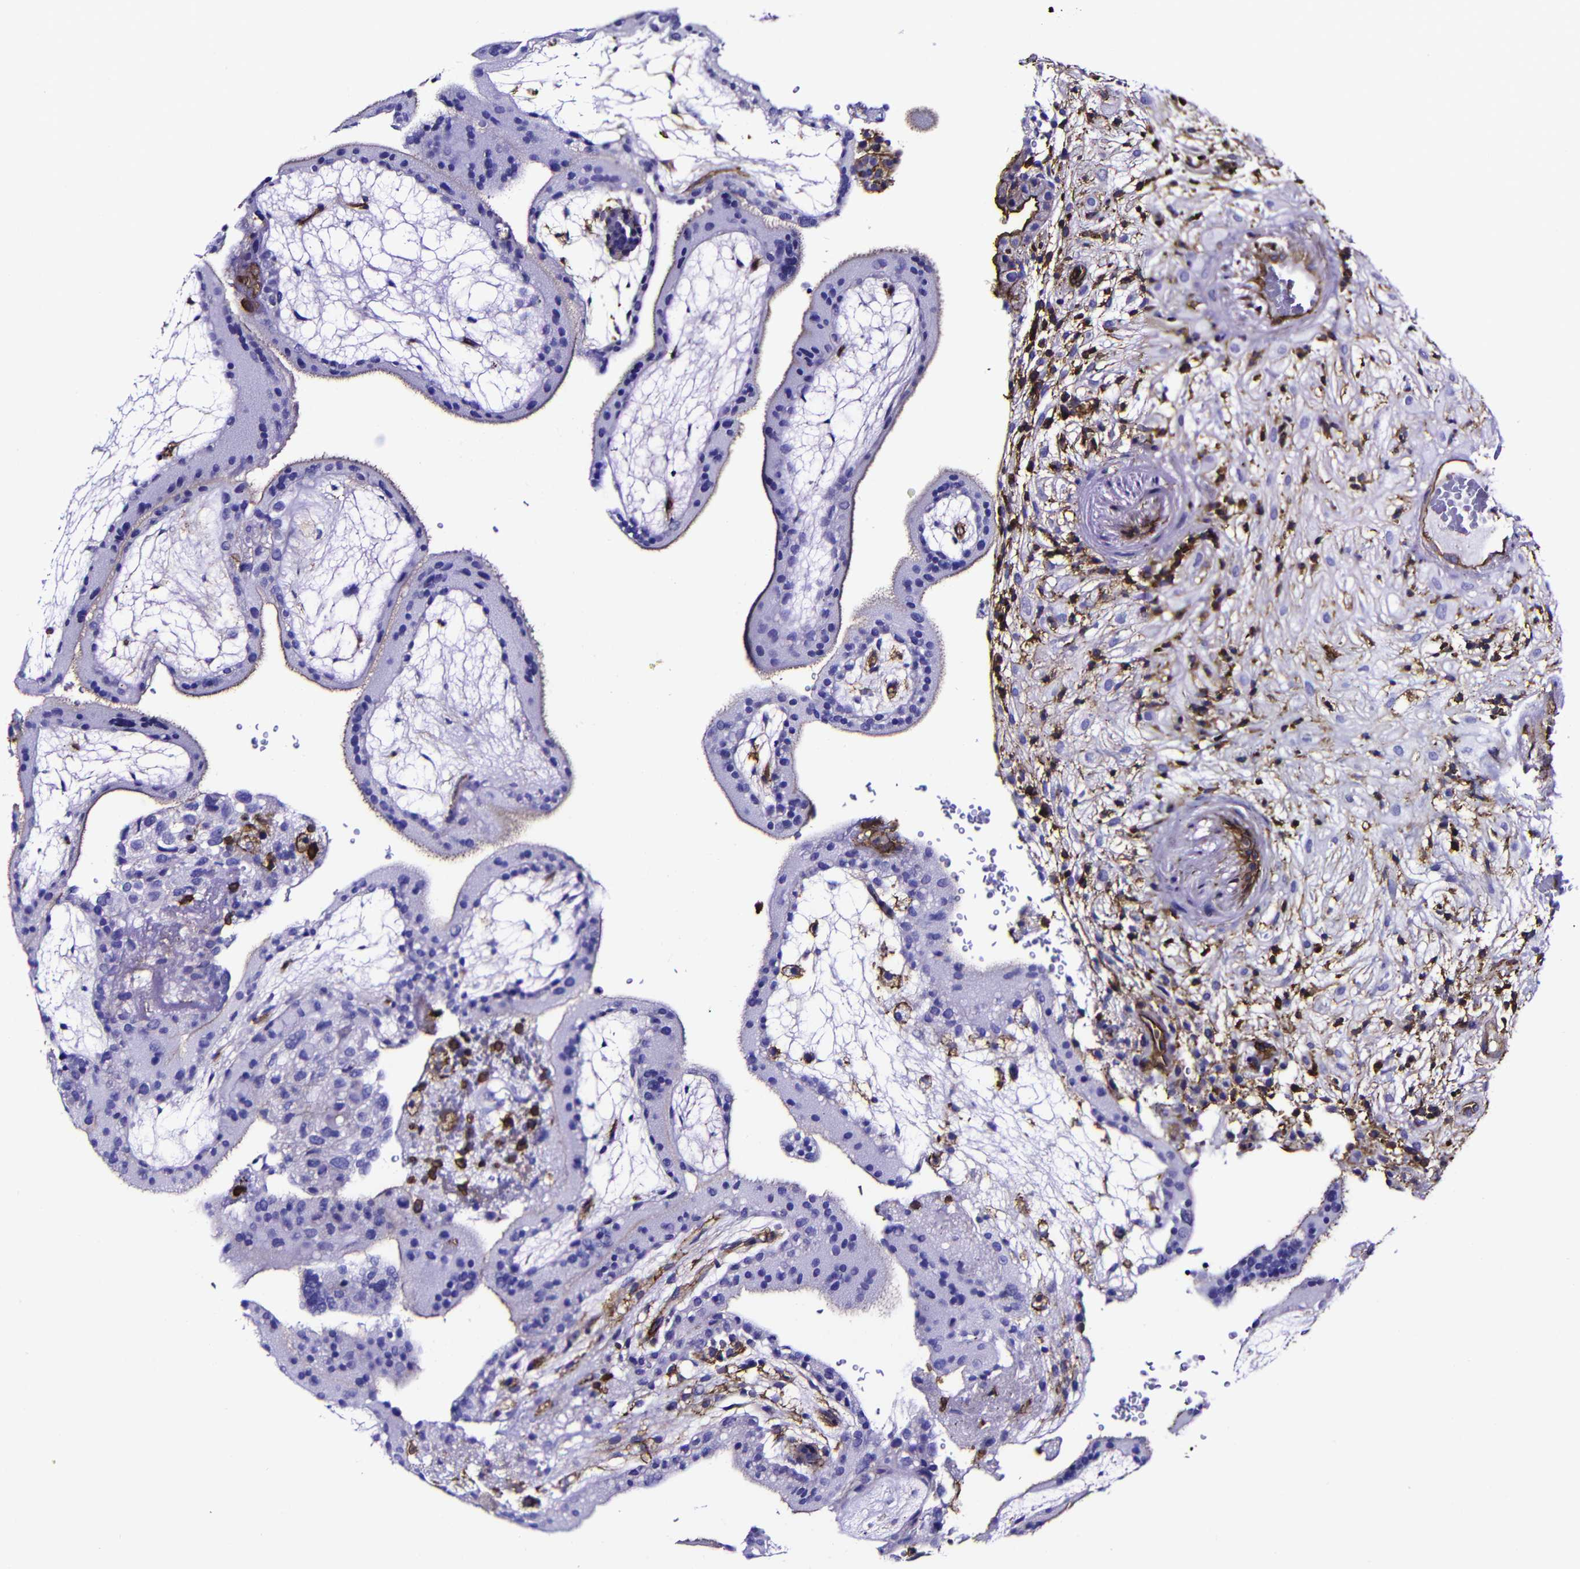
{"staining": {"intensity": "moderate", "quantity": "<25%", "location": "cytoplasmic/membranous"}, "tissue": "placenta", "cell_type": "Trophoblastic cells", "image_type": "normal", "snomed": [{"axis": "morphology", "description": "Normal tissue, NOS"}, {"axis": "topography", "description": "Placenta"}], "caption": "Normal placenta displays moderate cytoplasmic/membranous staining in about <25% of trophoblastic cells.", "gene": "MSN", "patient": {"sex": "female", "age": 19}}